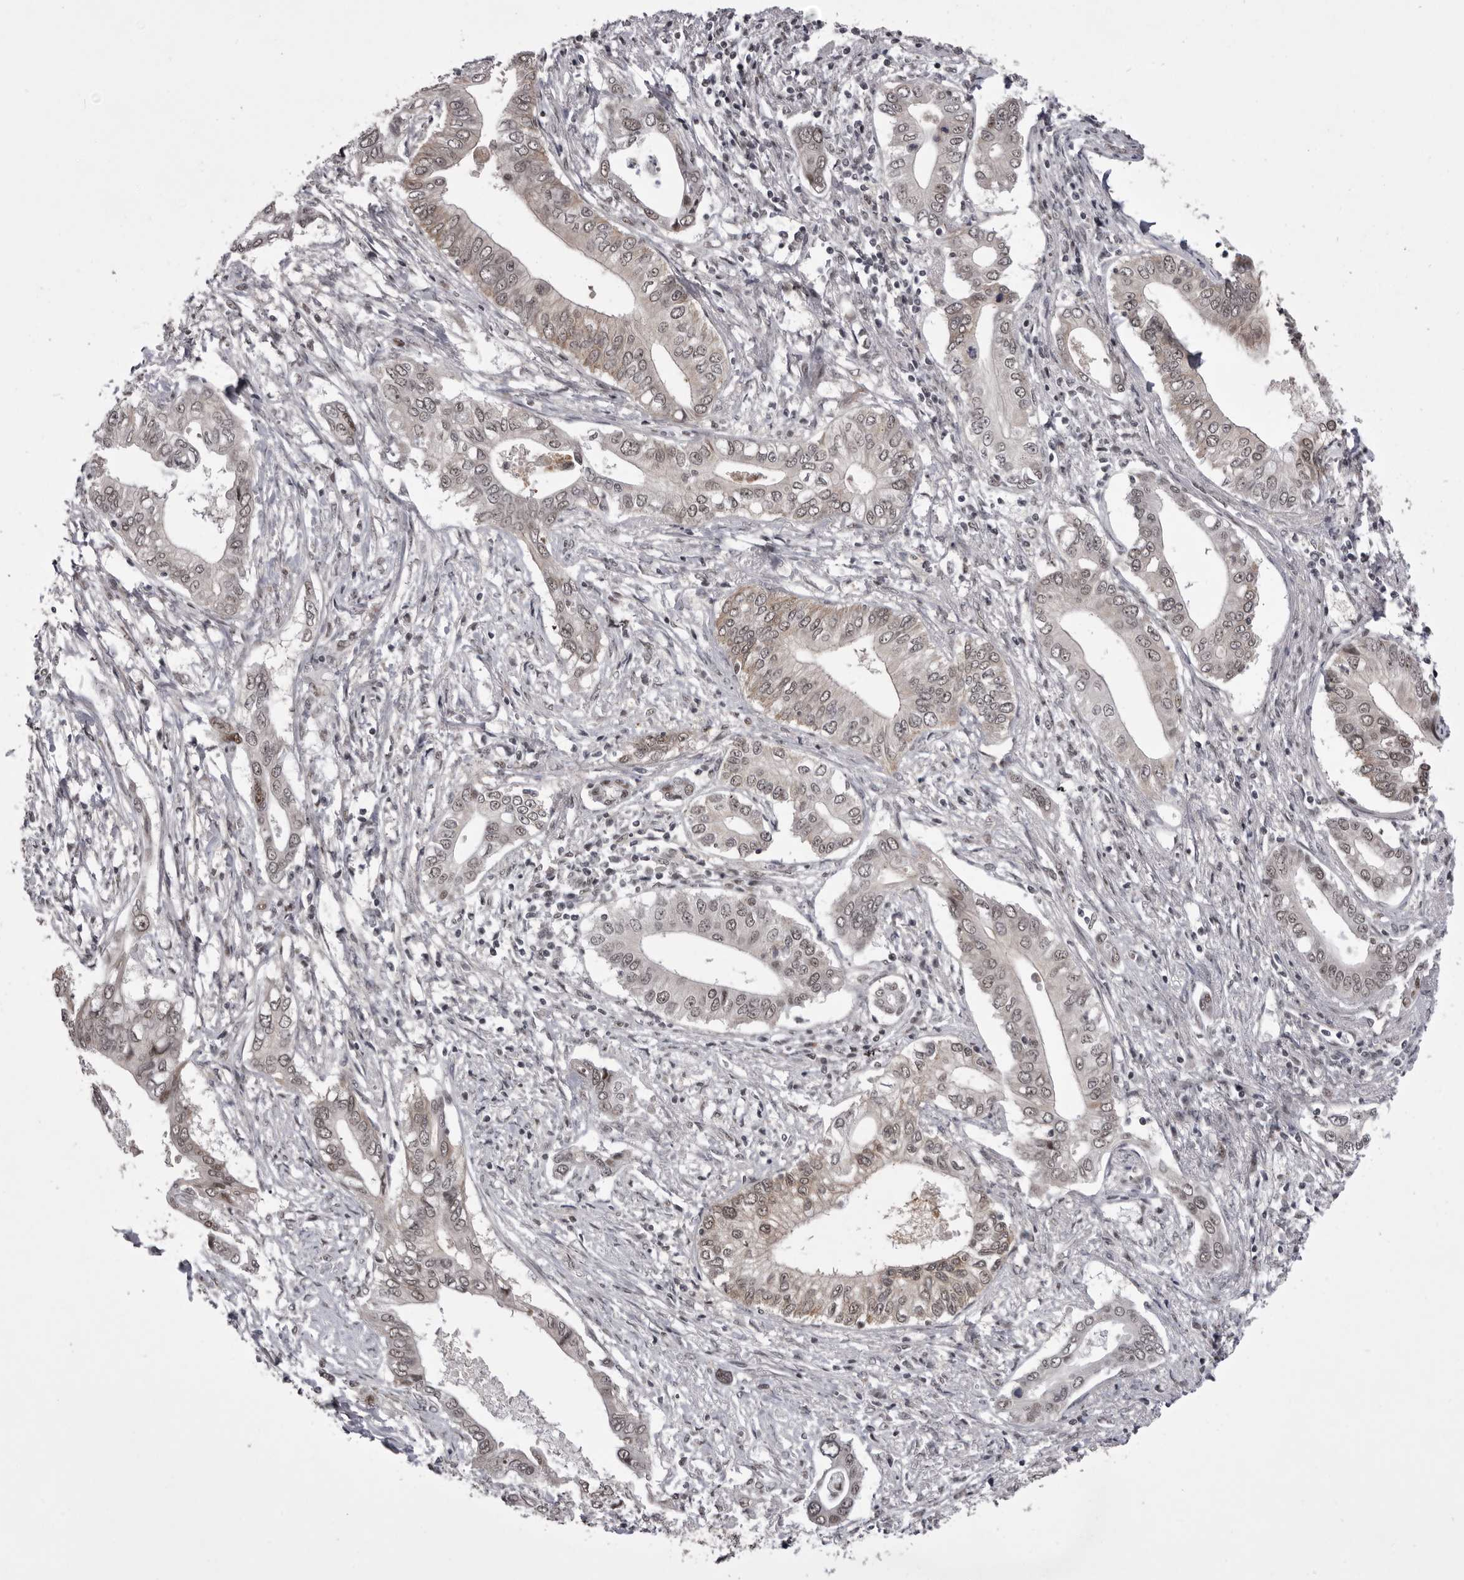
{"staining": {"intensity": "weak", "quantity": "25%-75%", "location": "cytoplasmic/membranous,nuclear"}, "tissue": "pancreatic cancer", "cell_type": "Tumor cells", "image_type": "cancer", "snomed": [{"axis": "morphology", "description": "Normal tissue, NOS"}, {"axis": "morphology", "description": "Adenocarcinoma, NOS"}, {"axis": "topography", "description": "Pancreas"}, {"axis": "topography", "description": "Peripheral nerve tissue"}], "caption": "IHC of adenocarcinoma (pancreatic) reveals low levels of weak cytoplasmic/membranous and nuclear expression in about 25%-75% of tumor cells.", "gene": "PRPF3", "patient": {"sex": "male", "age": 59}}